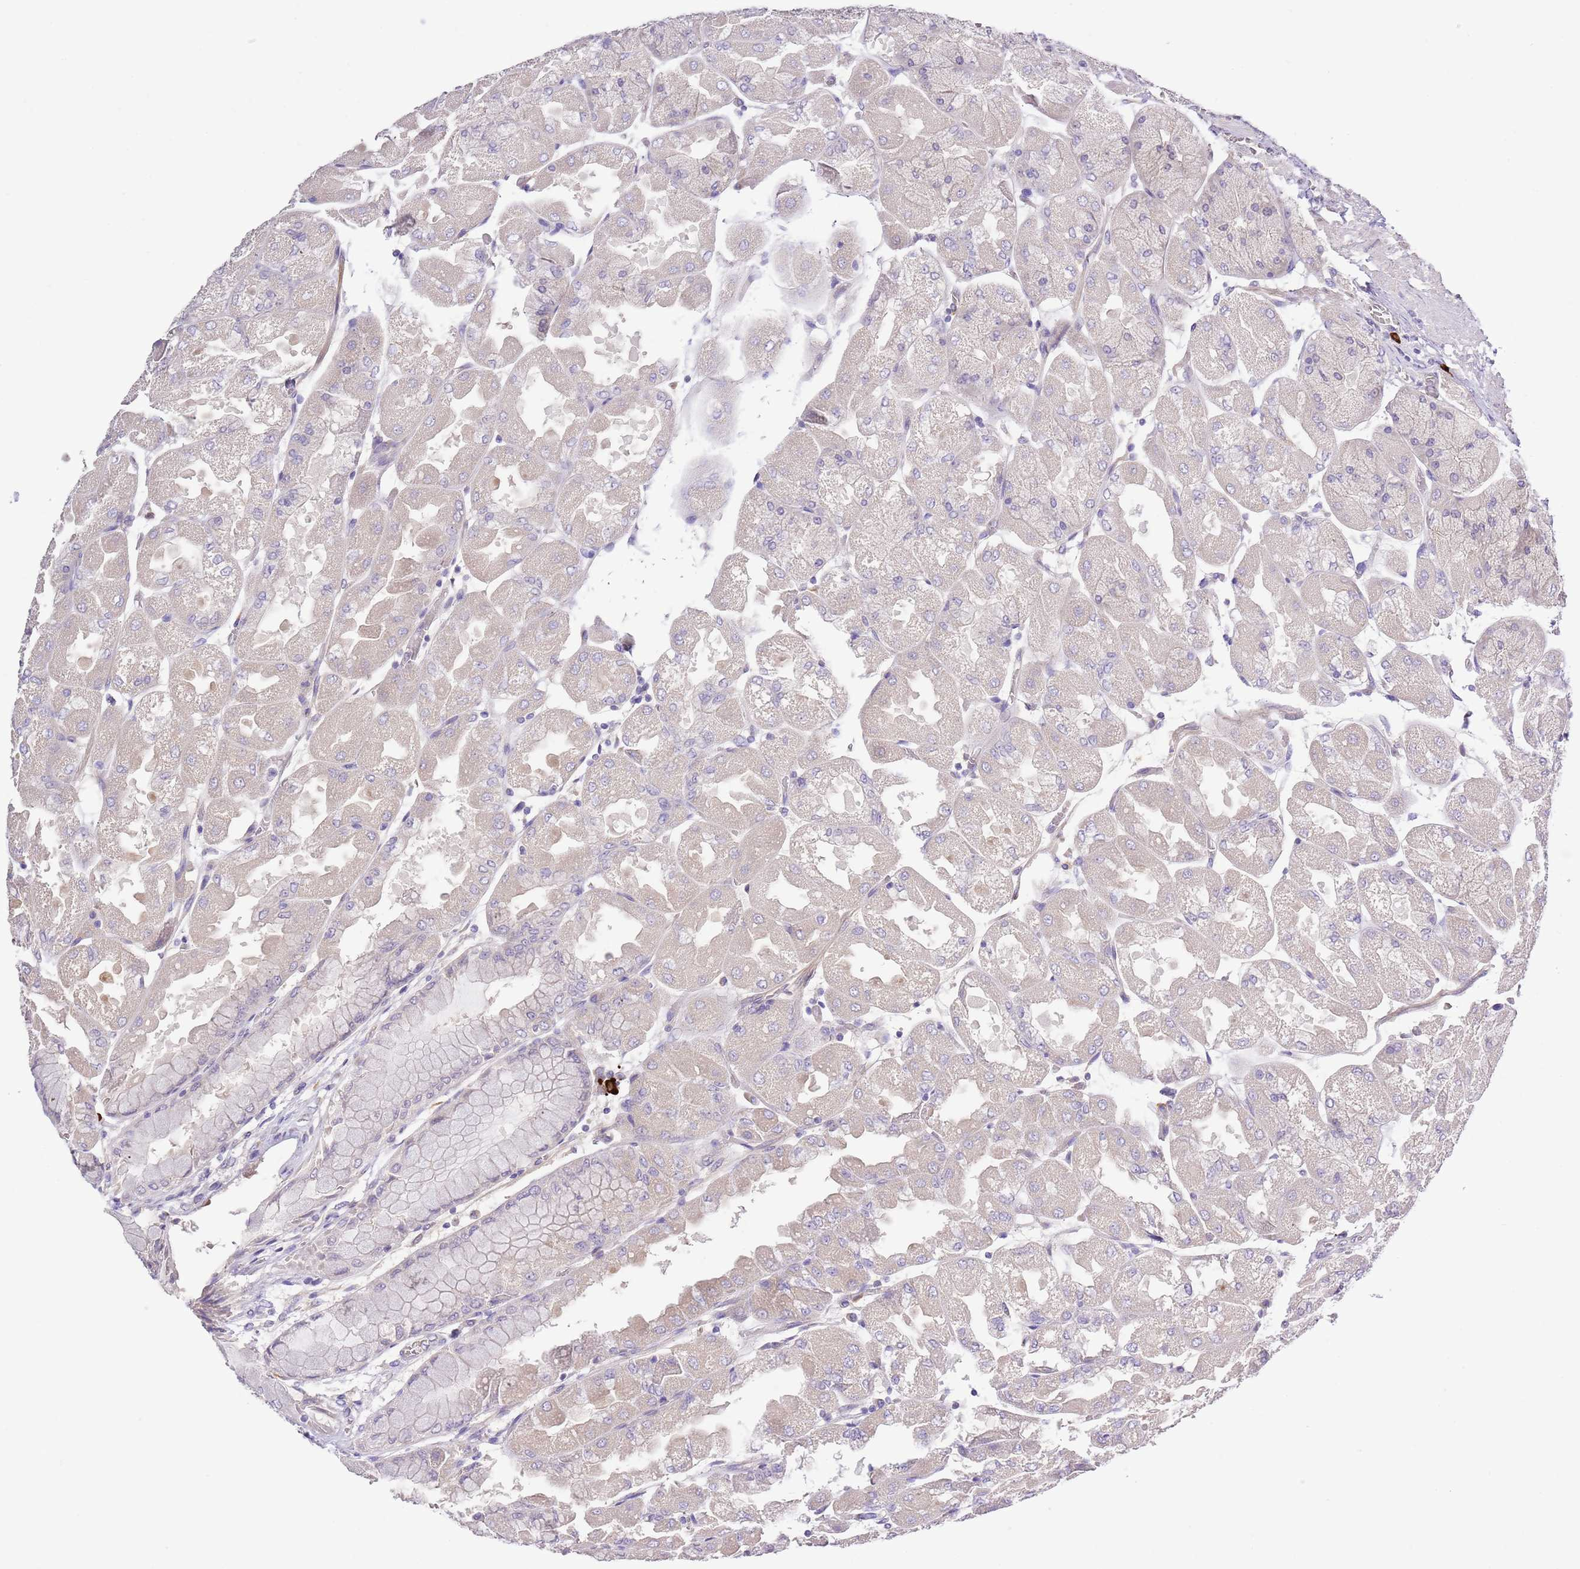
{"staining": {"intensity": "weak", "quantity": "25%-75%", "location": "cytoplasmic/membranous"}, "tissue": "stomach", "cell_type": "Glandular cells", "image_type": "normal", "snomed": [{"axis": "morphology", "description": "Normal tissue, NOS"}, {"axis": "topography", "description": "Stomach"}], "caption": "Weak cytoplasmic/membranous positivity for a protein is appreciated in about 25%-75% of glandular cells of unremarkable stomach using immunohistochemistry (IHC).", "gene": "RFK", "patient": {"sex": "female", "age": 61}}